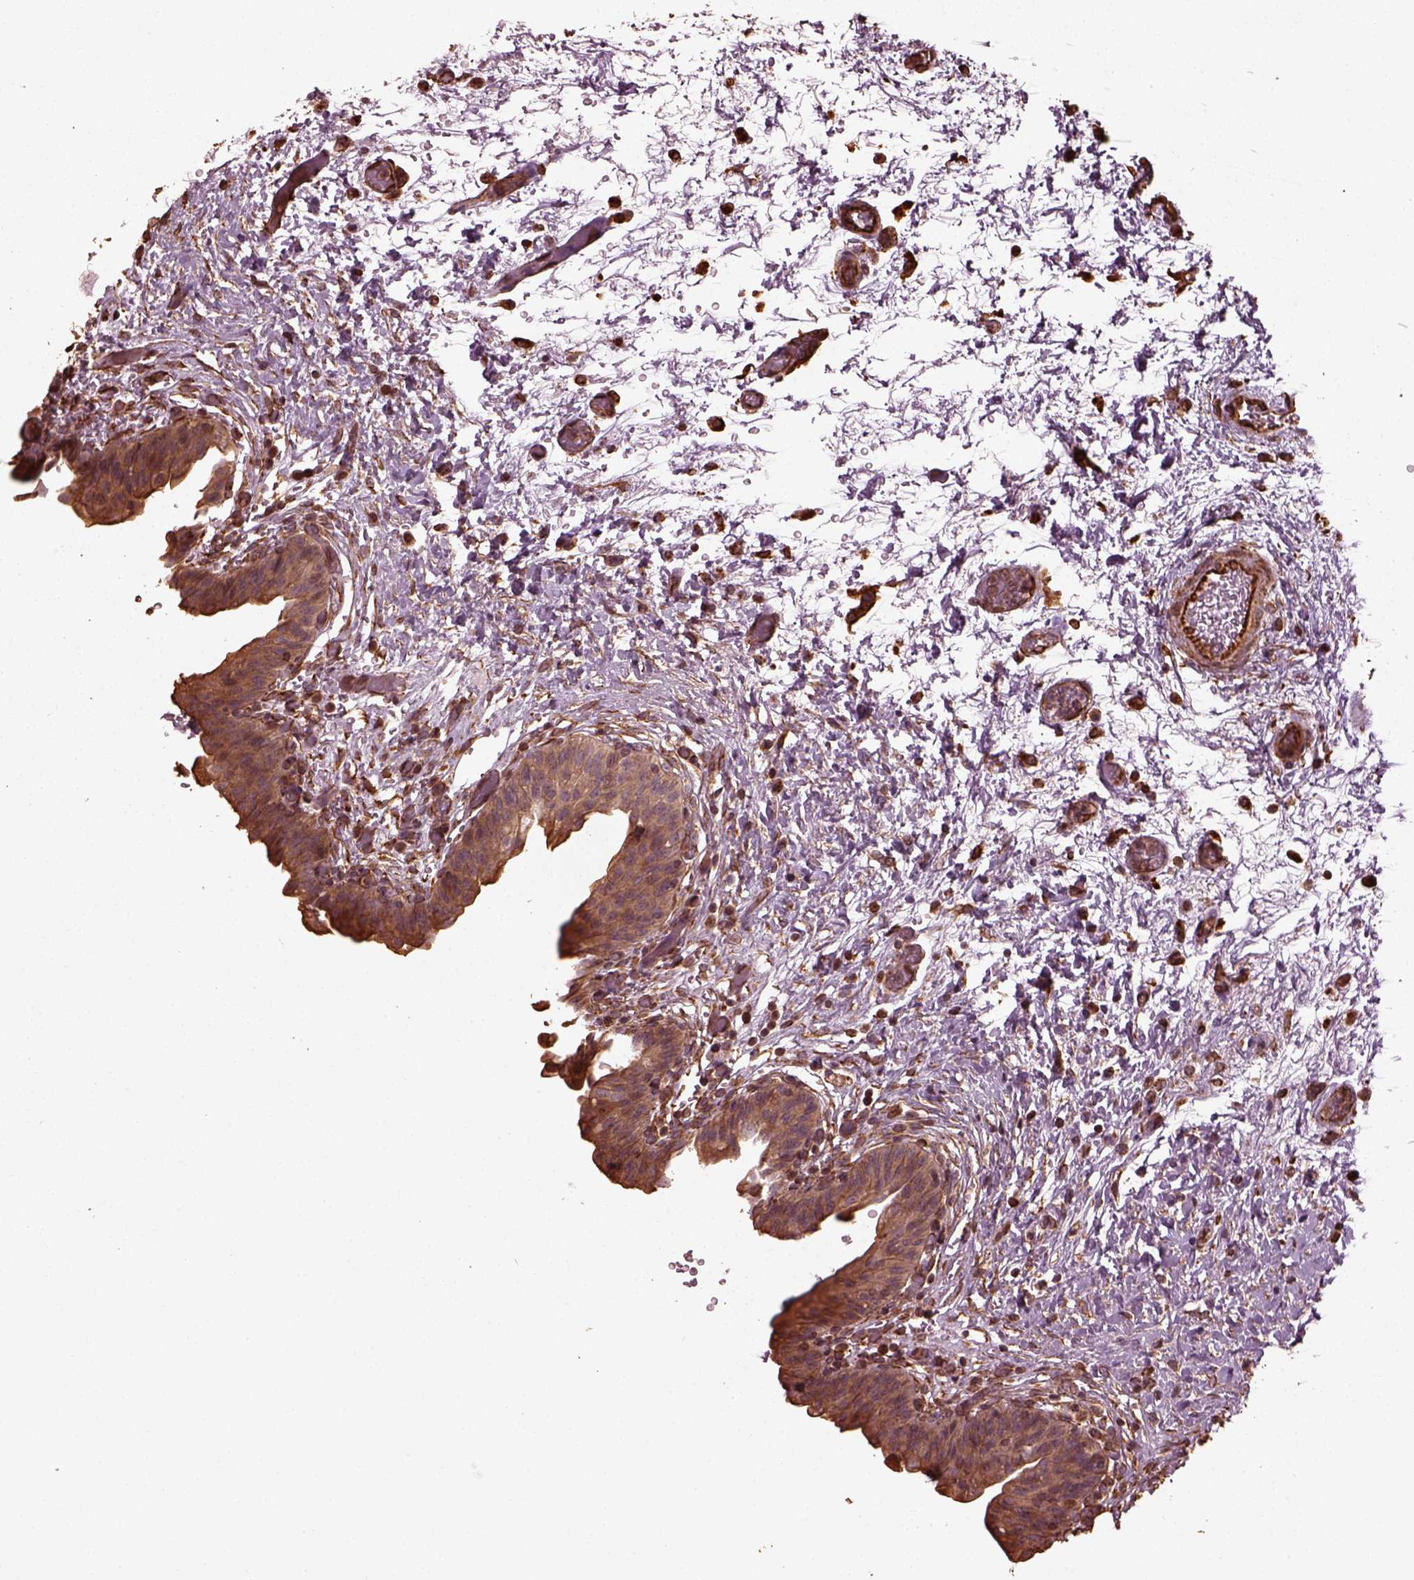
{"staining": {"intensity": "moderate", "quantity": ">75%", "location": "cytoplasmic/membranous"}, "tissue": "urinary bladder", "cell_type": "Urothelial cells", "image_type": "normal", "snomed": [{"axis": "morphology", "description": "Normal tissue, NOS"}, {"axis": "topography", "description": "Urinary bladder"}], "caption": "Protein expression by IHC reveals moderate cytoplasmic/membranous positivity in about >75% of urothelial cells in benign urinary bladder.", "gene": "GTPBP1", "patient": {"sex": "male", "age": 69}}